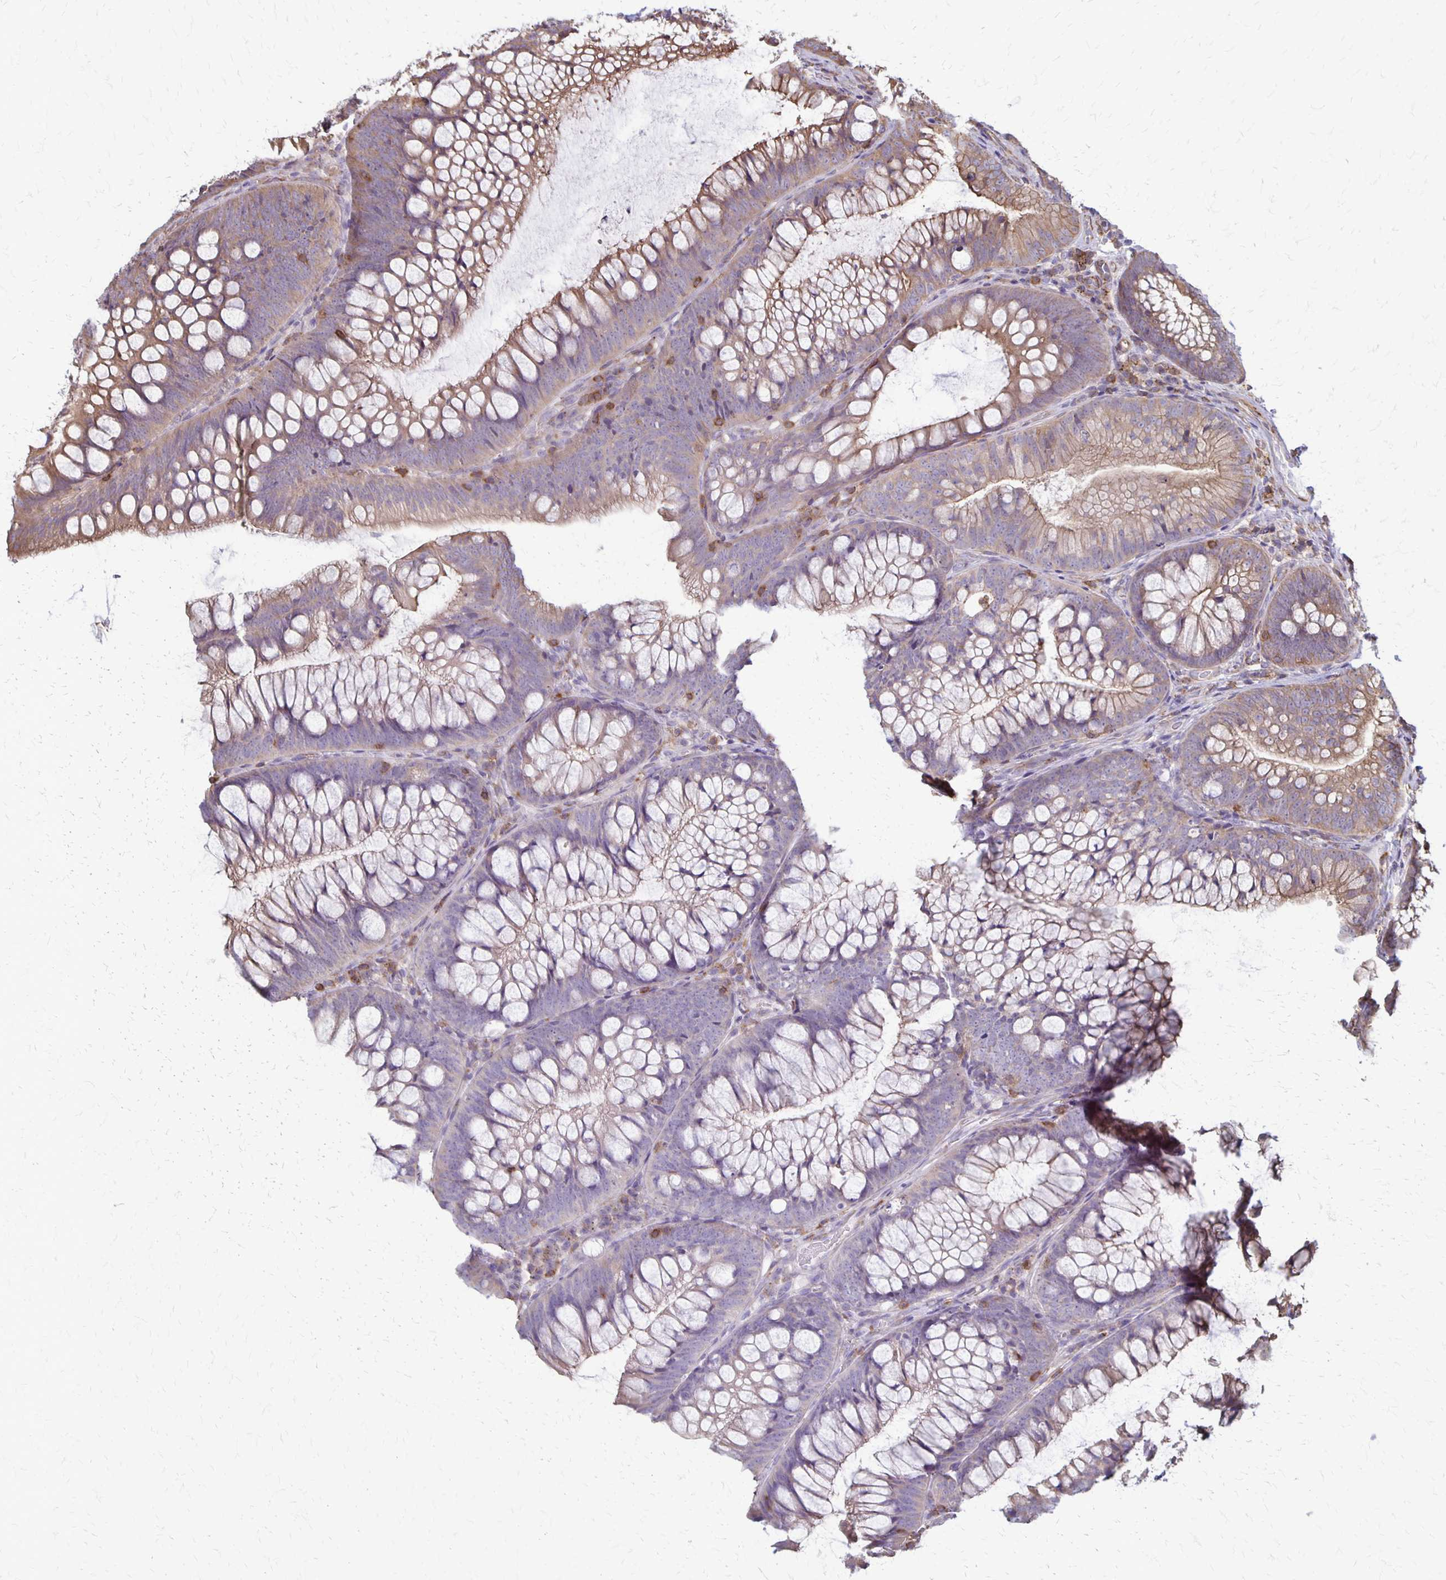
{"staining": {"intensity": "weak", "quantity": "25%-75%", "location": "cytoplasmic/membranous"}, "tissue": "colon", "cell_type": "Endothelial cells", "image_type": "normal", "snomed": [{"axis": "morphology", "description": "Normal tissue, NOS"}, {"axis": "morphology", "description": "Adenoma, NOS"}, {"axis": "topography", "description": "Soft tissue"}, {"axis": "topography", "description": "Colon"}], "caption": "Colon was stained to show a protein in brown. There is low levels of weak cytoplasmic/membranous expression in approximately 25%-75% of endothelial cells. (brown staining indicates protein expression, while blue staining denotes nuclei).", "gene": "SEPTIN5", "patient": {"sex": "male", "age": 47}}